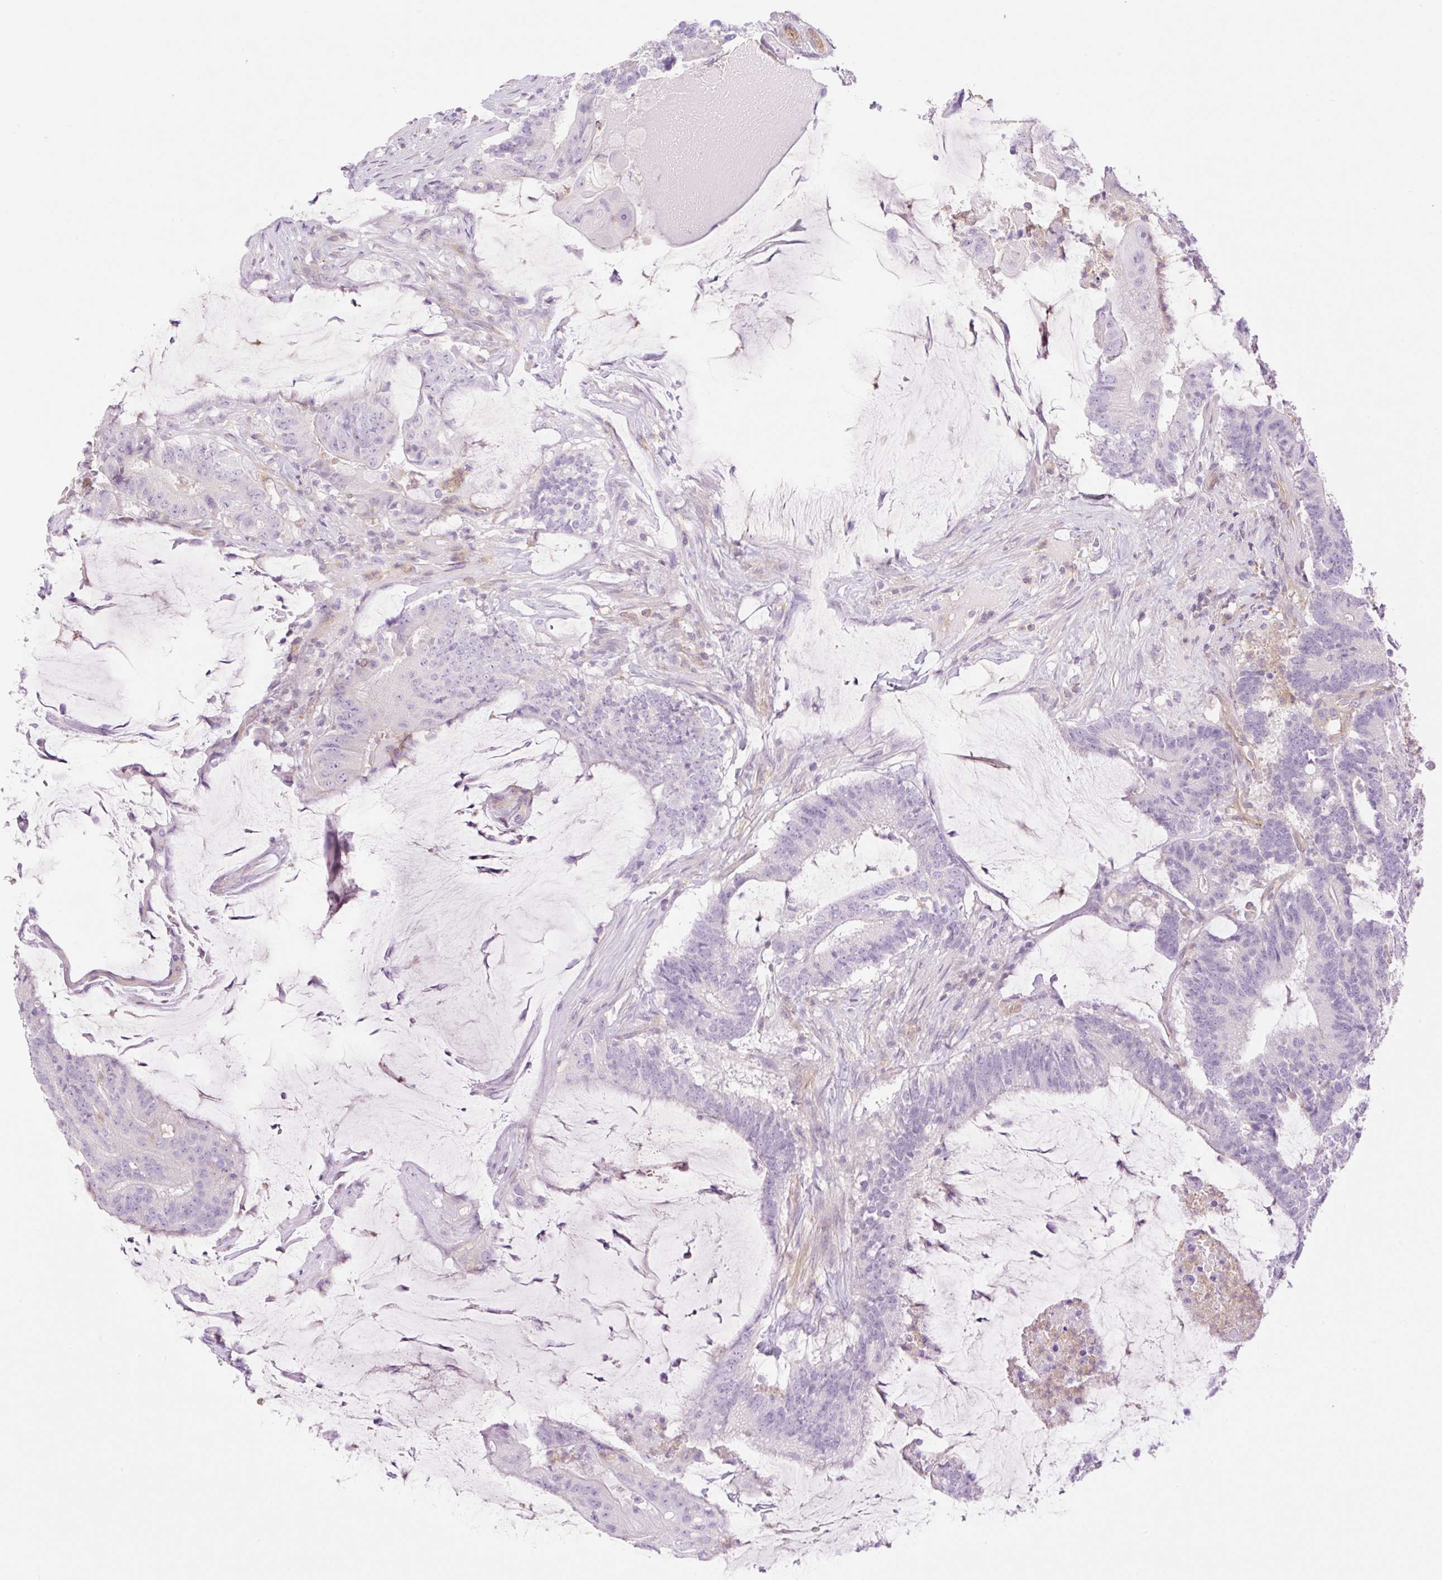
{"staining": {"intensity": "negative", "quantity": "none", "location": "none"}, "tissue": "colorectal cancer", "cell_type": "Tumor cells", "image_type": "cancer", "snomed": [{"axis": "morphology", "description": "Adenocarcinoma, NOS"}, {"axis": "topography", "description": "Colon"}], "caption": "Human colorectal cancer (adenocarcinoma) stained for a protein using IHC demonstrates no staining in tumor cells.", "gene": "EHD3", "patient": {"sex": "female", "age": 43}}